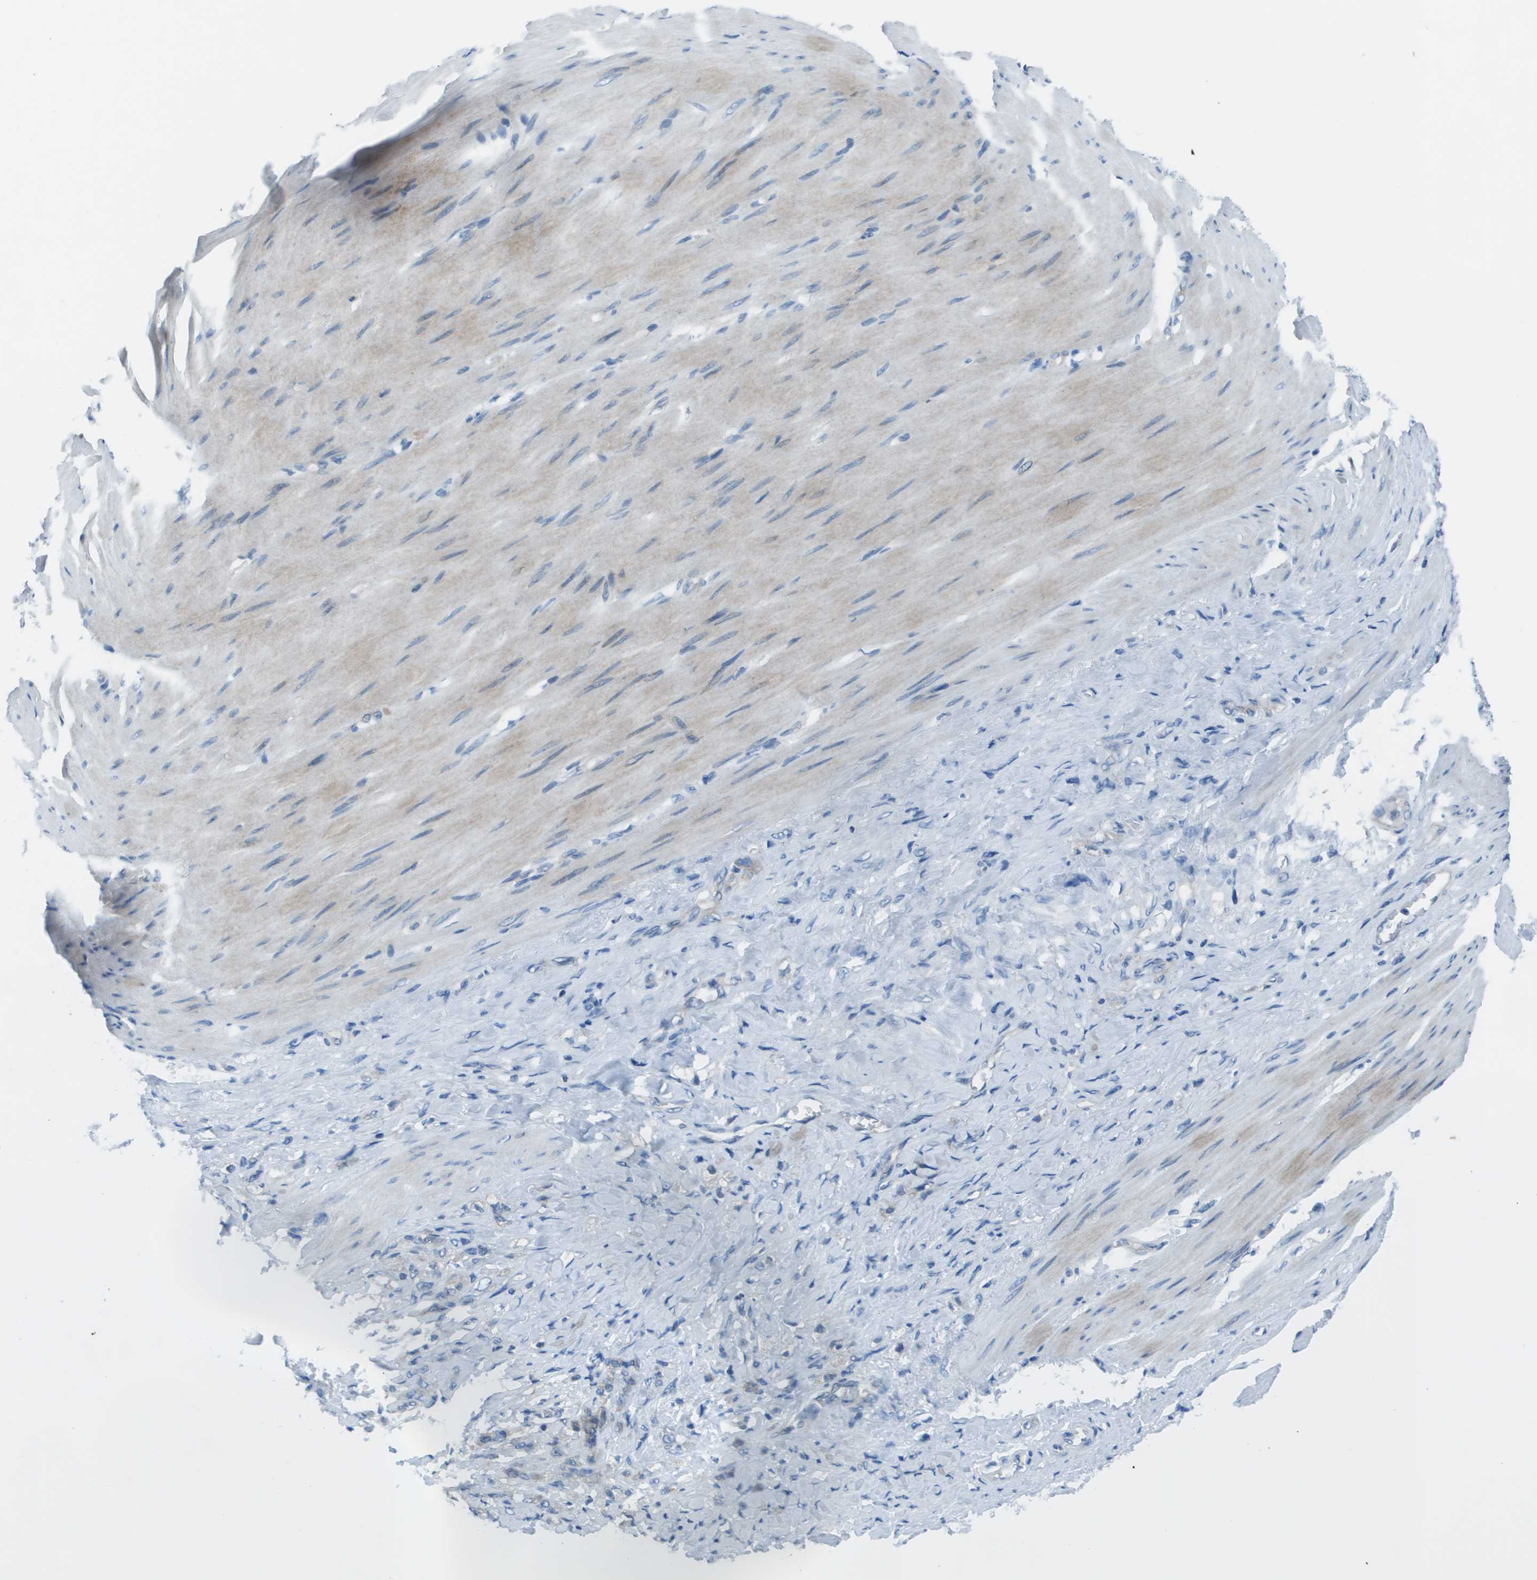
{"staining": {"intensity": "weak", "quantity": "<25%", "location": "cytoplasmic/membranous"}, "tissue": "stomach cancer", "cell_type": "Tumor cells", "image_type": "cancer", "snomed": [{"axis": "morphology", "description": "Adenocarcinoma, NOS"}, {"axis": "topography", "description": "Stomach"}], "caption": "Tumor cells show no significant protein positivity in stomach cancer.", "gene": "STIP1", "patient": {"sex": "male", "age": 82}}